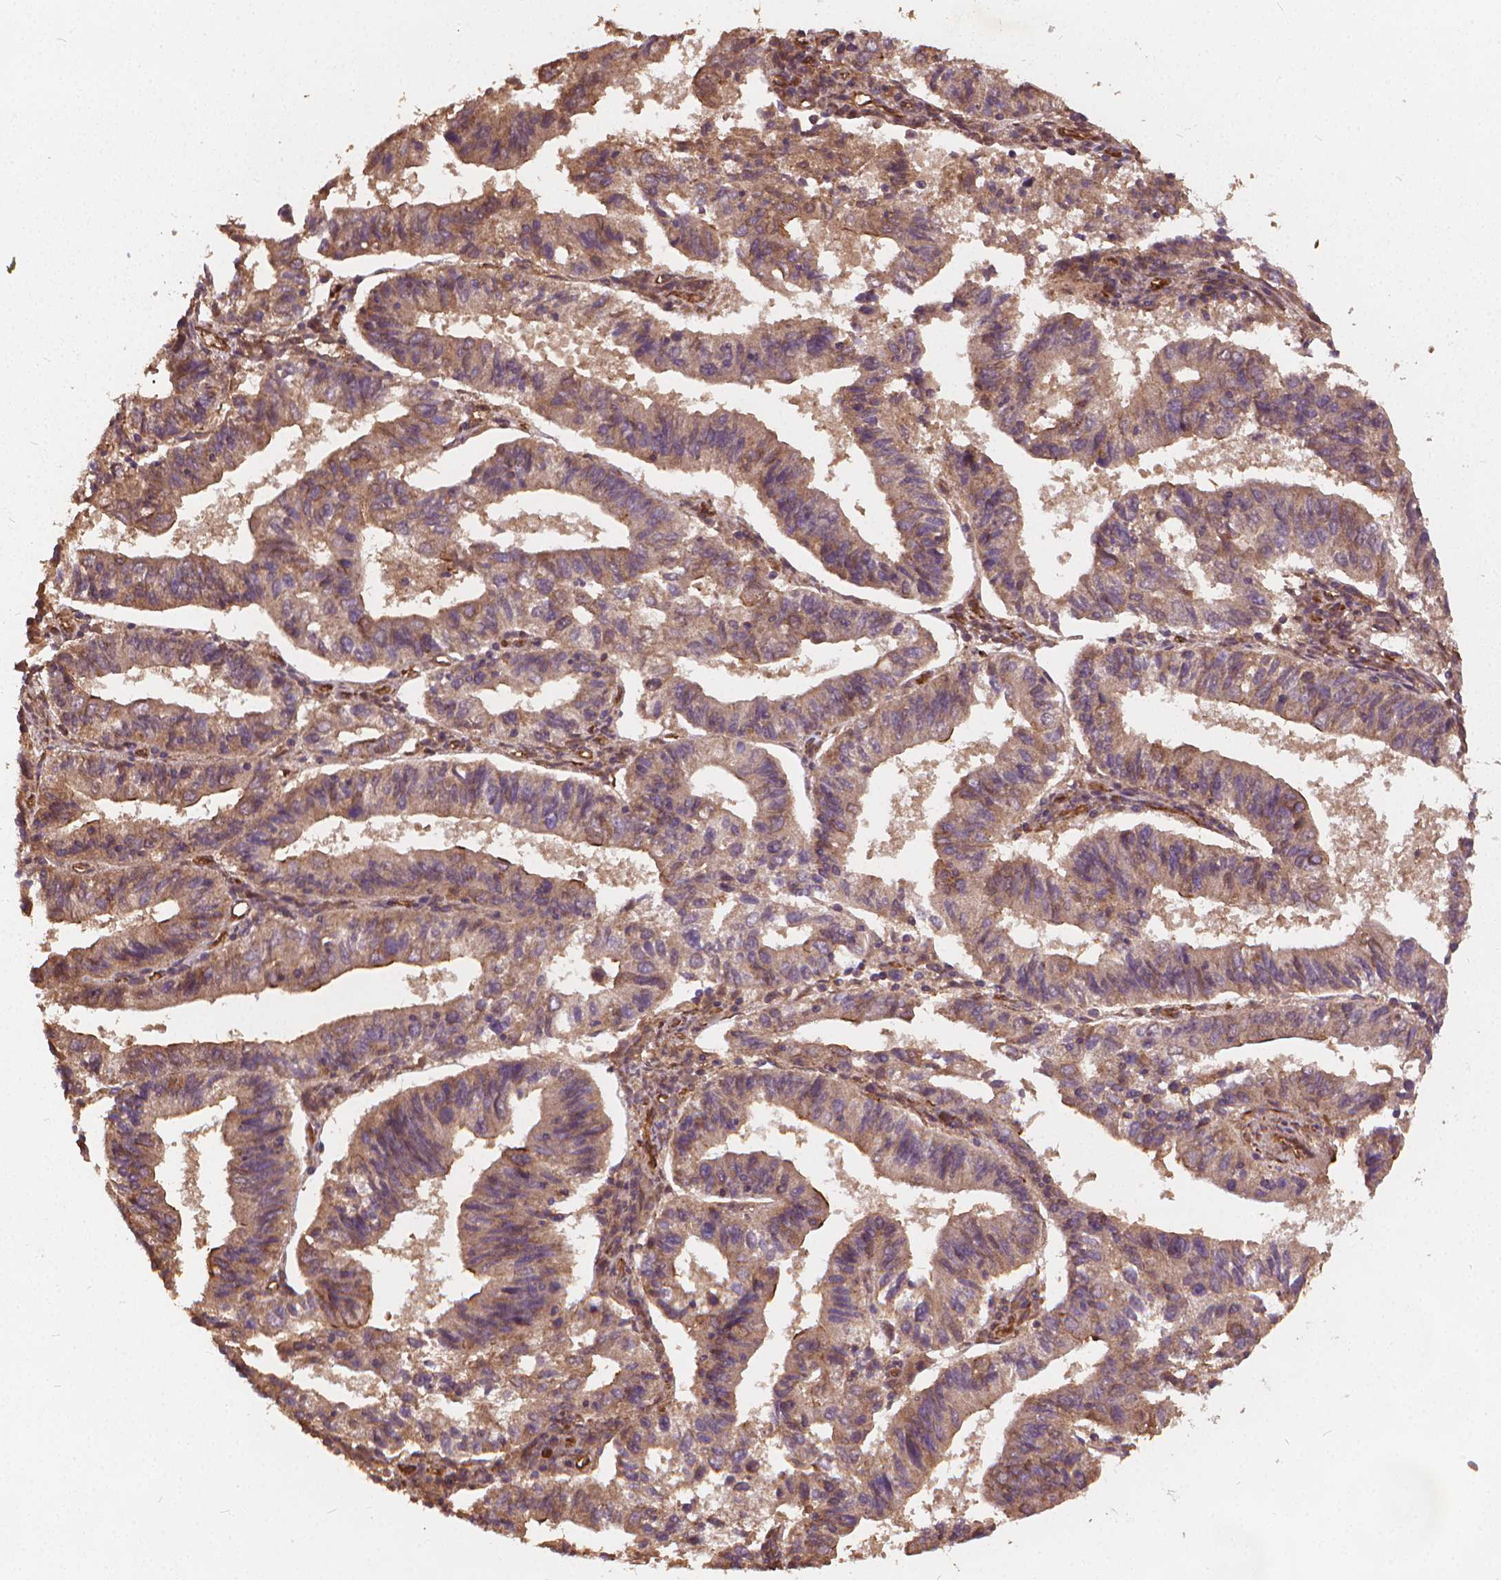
{"staining": {"intensity": "moderate", "quantity": ">75%", "location": "cytoplasmic/membranous"}, "tissue": "endometrial cancer", "cell_type": "Tumor cells", "image_type": "cancer", "snomed": [{"axis": "morphology", "description": "Adenocarcinoma, NOS"}, {"axis": "topography", "description": "Endometrium"}], "caption": "This histopathology image displays adenocarcinoma (endometrial) stained with immunohistochemistry to label a protein in brown. The cytoplasmic/membranous of tumor cells show moderate positivity for the protein. Nuclei are counter-stained blue.", "gene": "UBXN2A", "patient": {"sex": "female", "age": 82}}